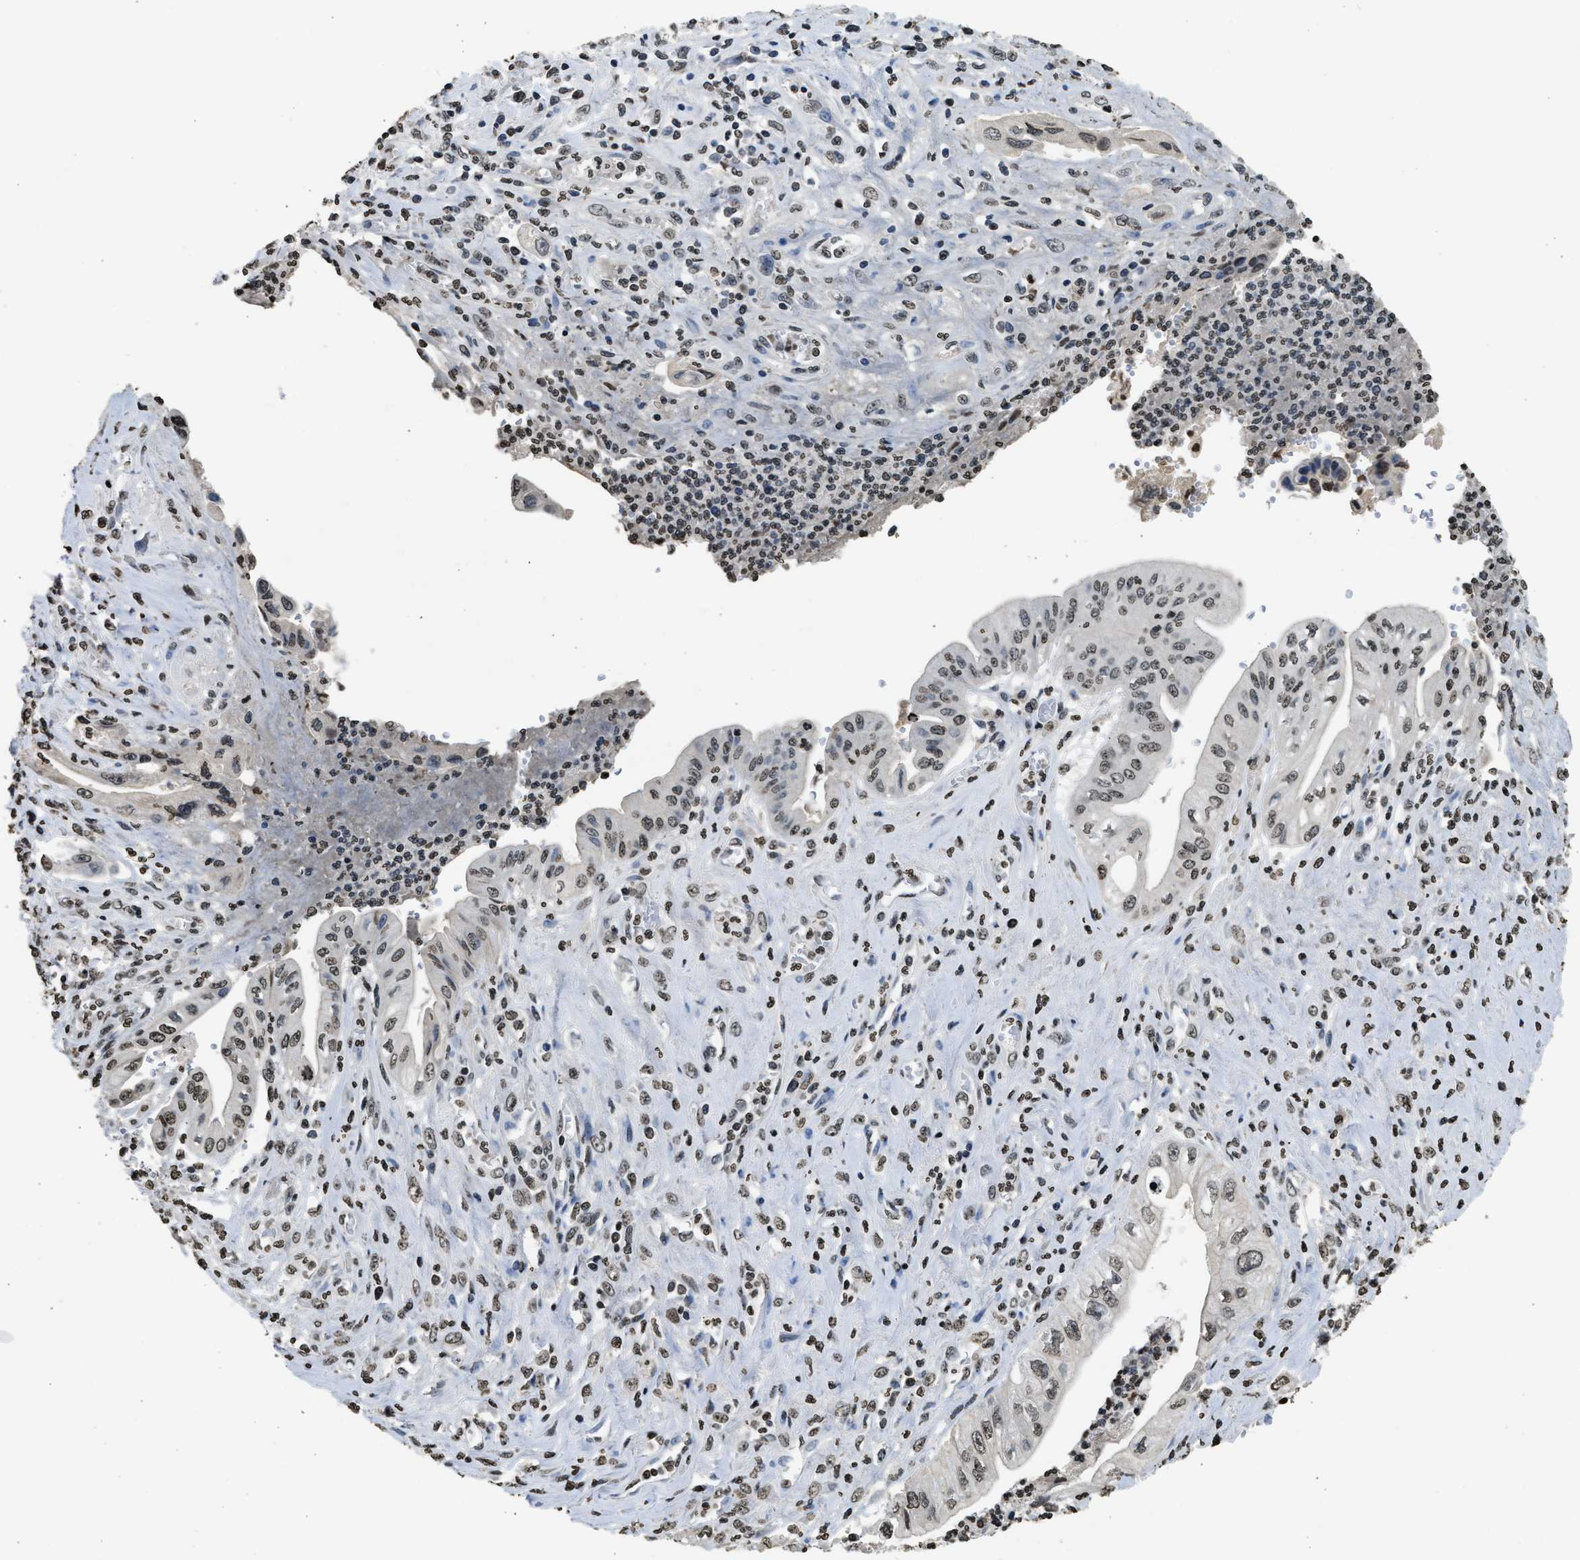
{"staining": {"intensity": "moderate", "quantity": ">75%", "location": "nuclear"}, "tissue": "pancreatic cancer", "cell_type": "Tumor cells", "image_type": "cancer", "snomed": [{"axis": "morphology", "description": "Adenocarcinoma, NOS"}, {"axis": "topography", "description": "Pancreas"}], "caption": "Protein positivity by immunohistochemistry (IHC) demonstrates moderate nuclear staining in approximately >75% of tumor cells in adenocarcinoma (pancreatic). The protein of interest is stained brown, and the nuclei are stained in blue (DAB (3,3'-diaminobenzidine) IHC with brightfield microscopy, high magnification).", "gene": "RRAGC", "patient": {"sex": "female", "age": 73}}